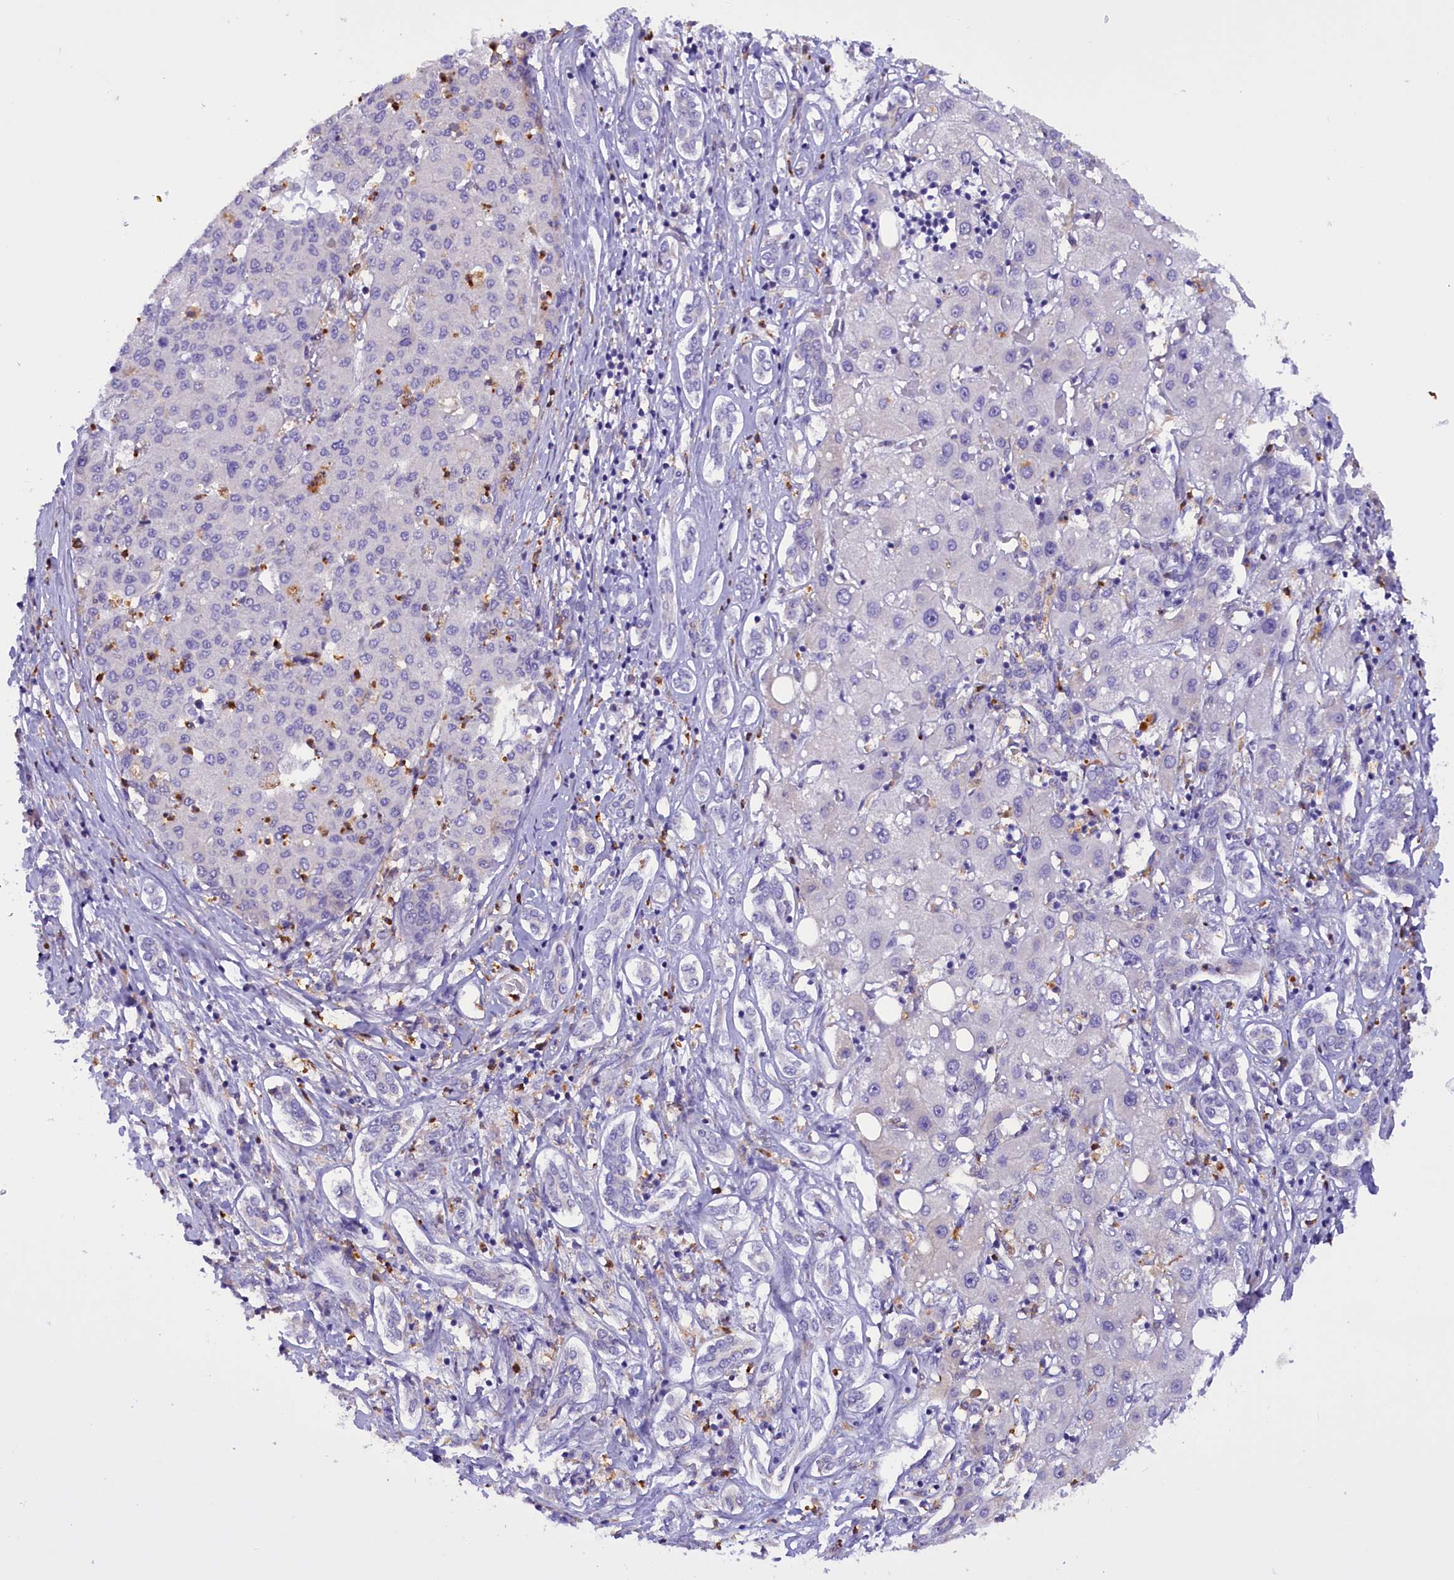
{"staining": {"intensity": "negative", "quantity": "none", "location": "none"}, "tissue": "liver cancer", "cell_type": "Tumor cells", "image_type": "cancer", "snomed": [{"axis": "morphology", "description": "Carcinoma, Hepatocellular, NOS"}, {"axis": "topography", "description": "Liver"}], "caption": "Protein analysis of liver cancer (hepatocellular carcinoma) demonstrates no significant staining in tumor cells.", "gene": "FAM149B1", "patient": {"sex": "male", "age": 65}}